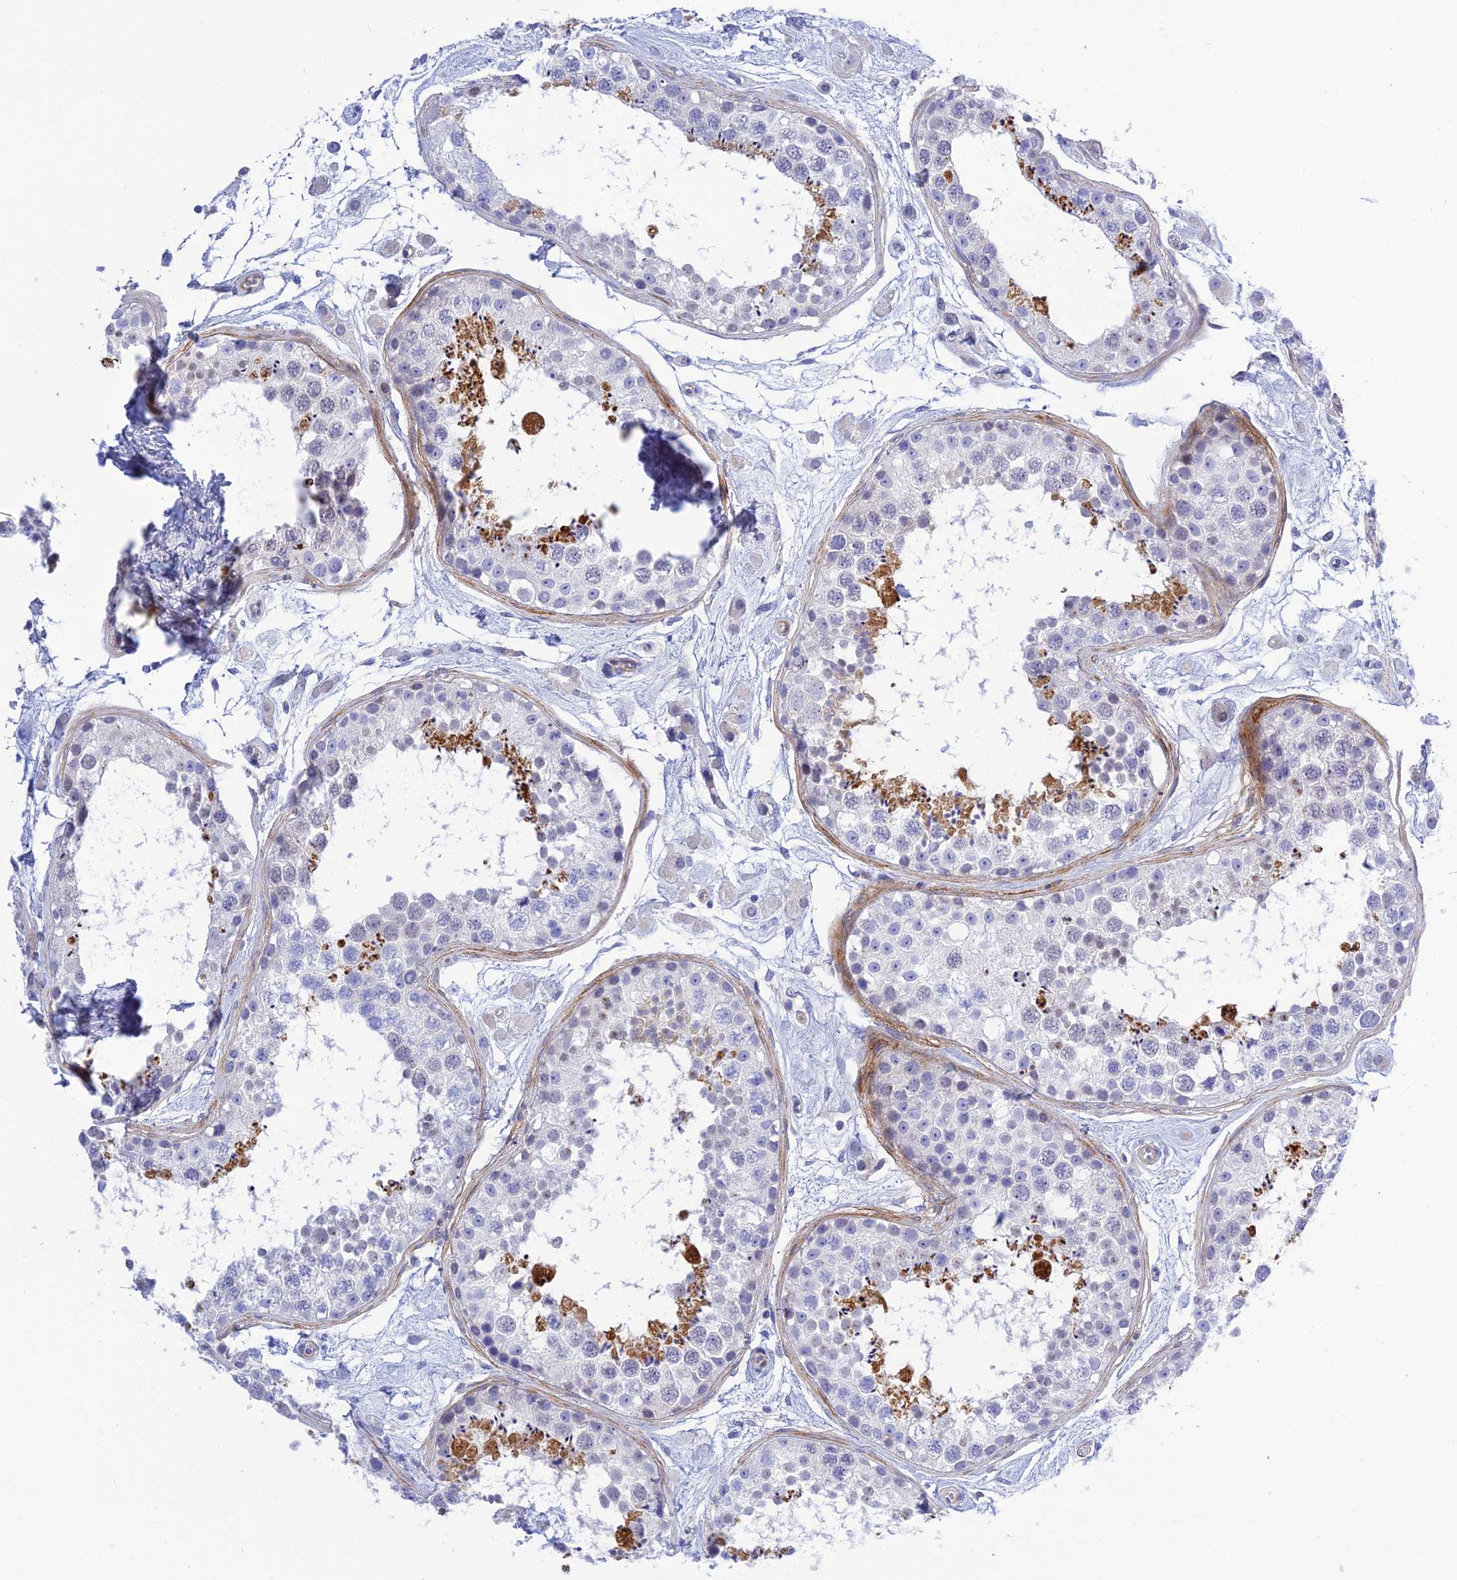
{"staining": {"intensity": "moderate", "quantity": "<25%", "location": "cytoplasmic/membranous"}, "tissue": "testis", "cell_type": "Cells in seminiferous ducts", "image_type": "normal", "snomed": [{"axis": "morphology", "description": "Normal tissue, NOS"}, {"axis": "topography", "description": "Testis"}], "caption": "Immunohistochemical staining of normal testis reveals <25% levels of moderate cytoplasmic/membranous protein staining in about <25% of cells in seminiferous ducts.", "gene": "ZDHHC16", "patient": {"sex": "male", "age": 25}}